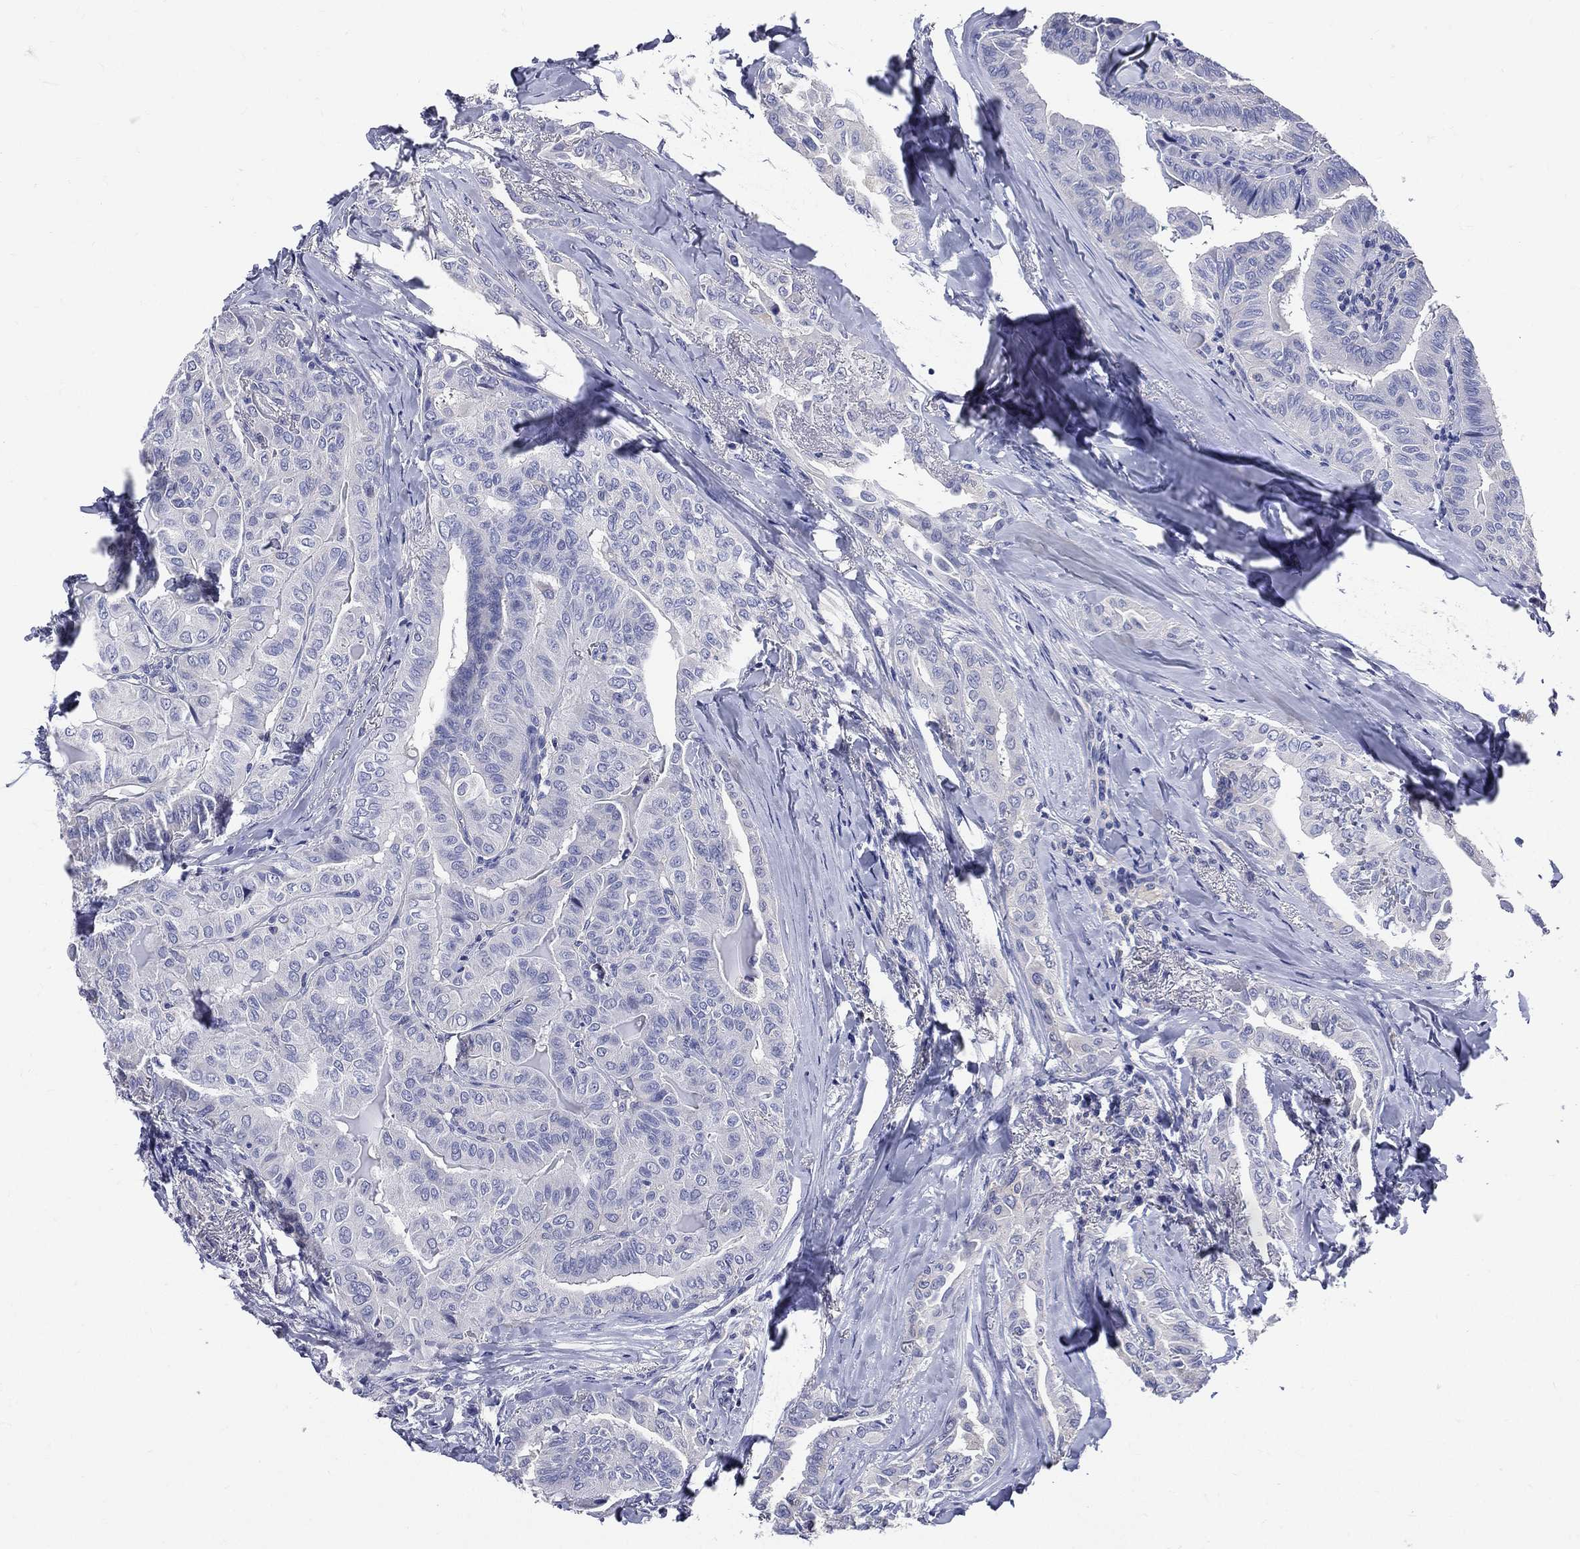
{"staining": {"intensity": "negative", "quantity": "none", "location": "none"}, "tissue": "thyroid cancer", "cell_type": "Tumor cells", "image_type": "cancer", "snomed": [{"axis": "morphology", "description": "Papillary adenocarcinoma, NOS"}, {"axis": "topography", "description": "Thyroid gland"}], "caption": "Tumor cells are negative for protein expression in human papillary adenocarcinoma (thyroid). (Immunohistochemistry (ihc), brightfield microscopy, high magnification).", "gene": "DPYS", "patient": {"sex": "female", "age": 68}}